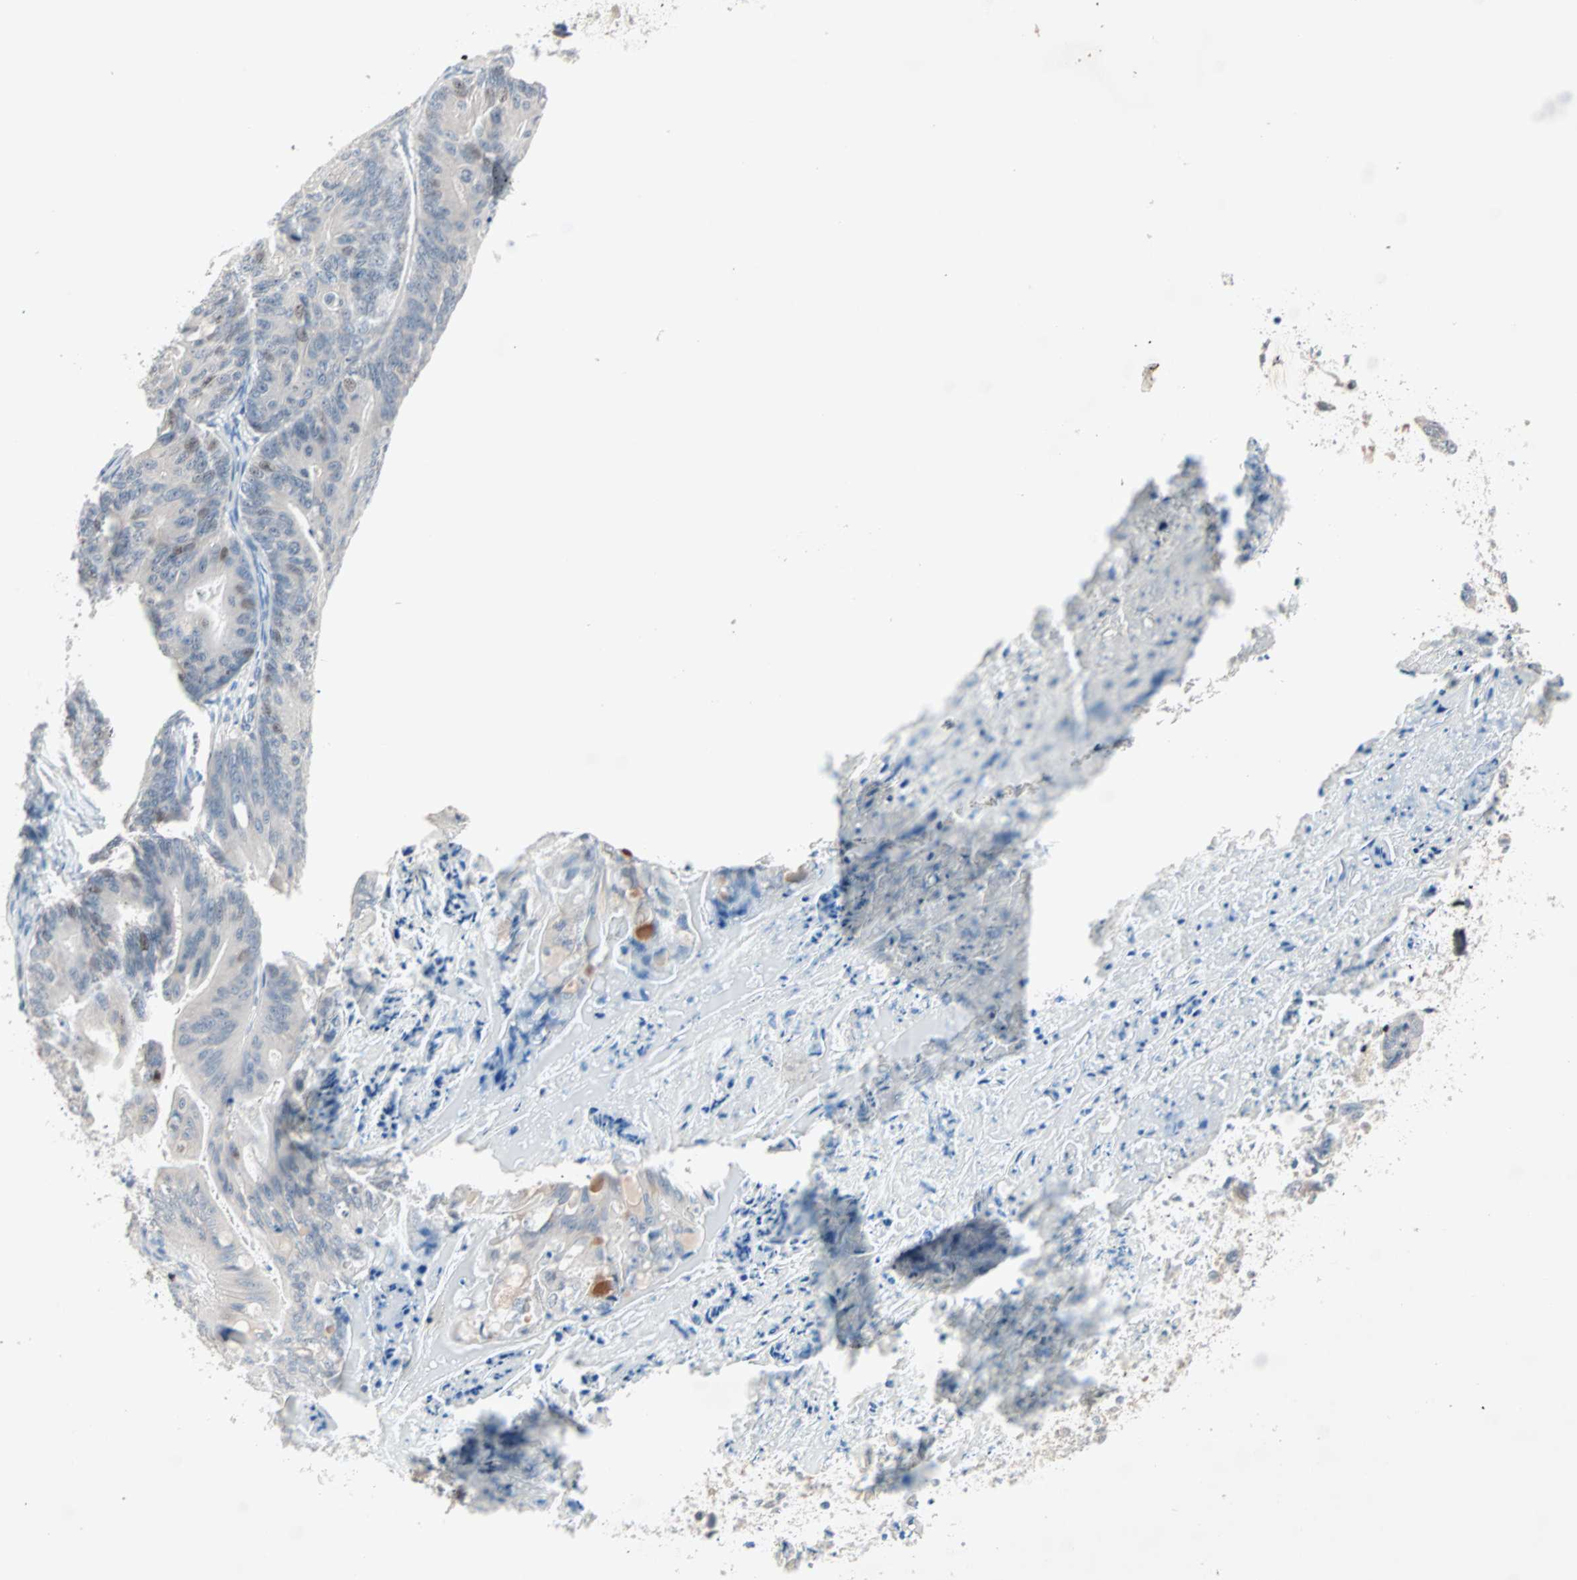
{"staining": {"intensity": "moderate", "quantity": "<25%", "location": "nuclear"}, "tissue": "ovarian cancer", "cell_type": "Tumor cells", "image_type": "cancer", "snomed": [{"axis": "morphology", "description": "Cystadenocarcinoma, mucinous, NOS"}, {"axis": "topography", "description": "Ovary"}], "caption": "Tumor cells show low levels of moderate nuclear staining in approximately <25% of cells in ovarian cancer (mucinous cystadenocarcinoma).", "gene": "CCNE2", "patient": {"sex": "female", "age": 37}}